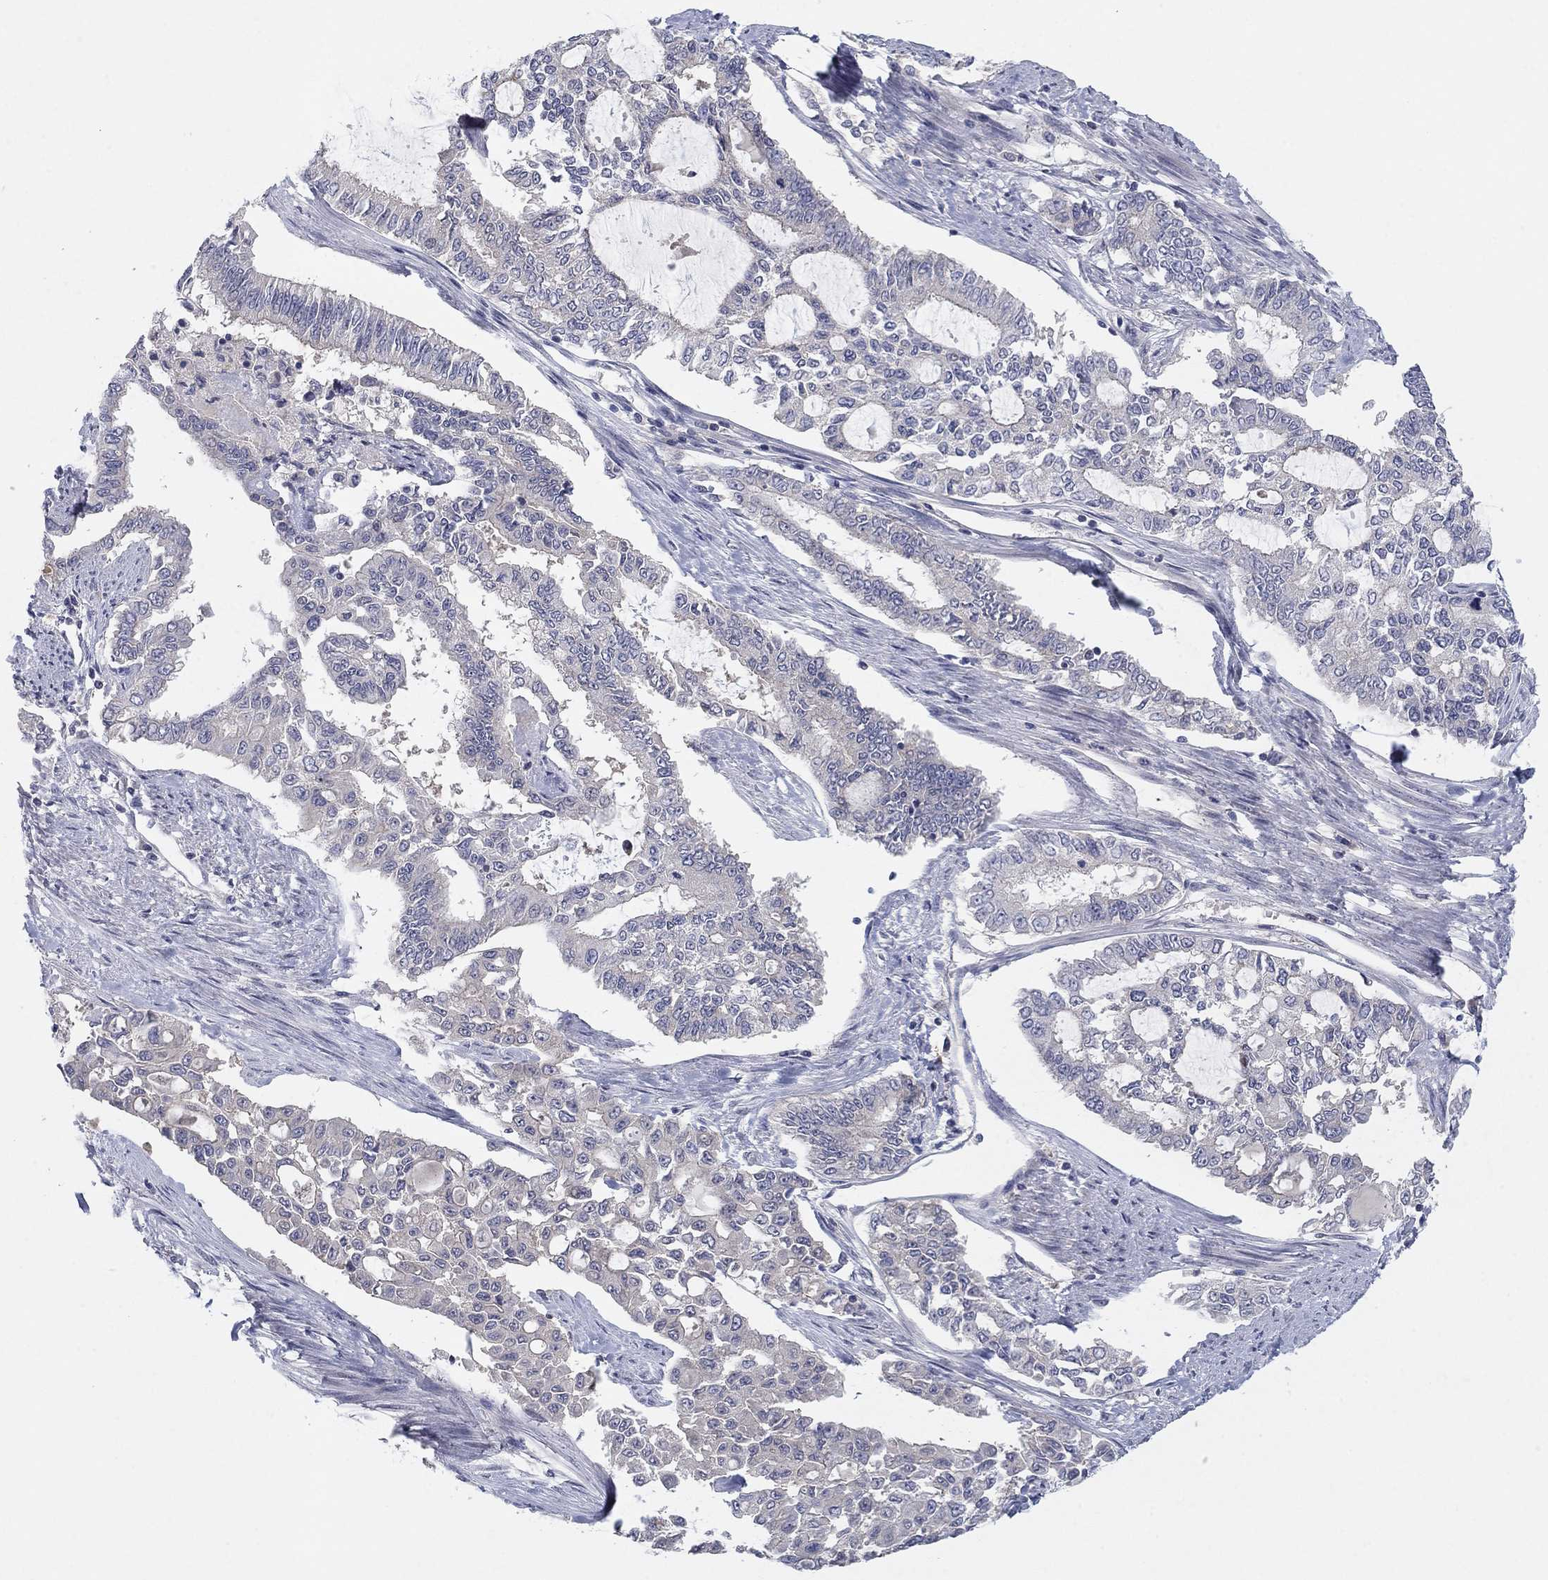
{"staining": {"intensity": "negative", "quantity": "none", "location": "none"}, "tissue": "endometrial cancer", "cell_type": "Tumor cells", "image_type": "cancer", "snomed": [{"axis": "morphology", "description": "Adenocarcinoma, NOS"}, {"axis": "topography", "description": "Uterus"}], "caption": "This micrograph is of adenocarcinoma (endometrial) stained with immunohistochemistry (IHC) to label a protein in brown with the nuclei are counter-stained blue. There is no staining in tumor cells. (DAB immunohistochemistry (IHC), high magnification).", "gene": "AMN1", "patient": {"sex": "female", "age": 59}}